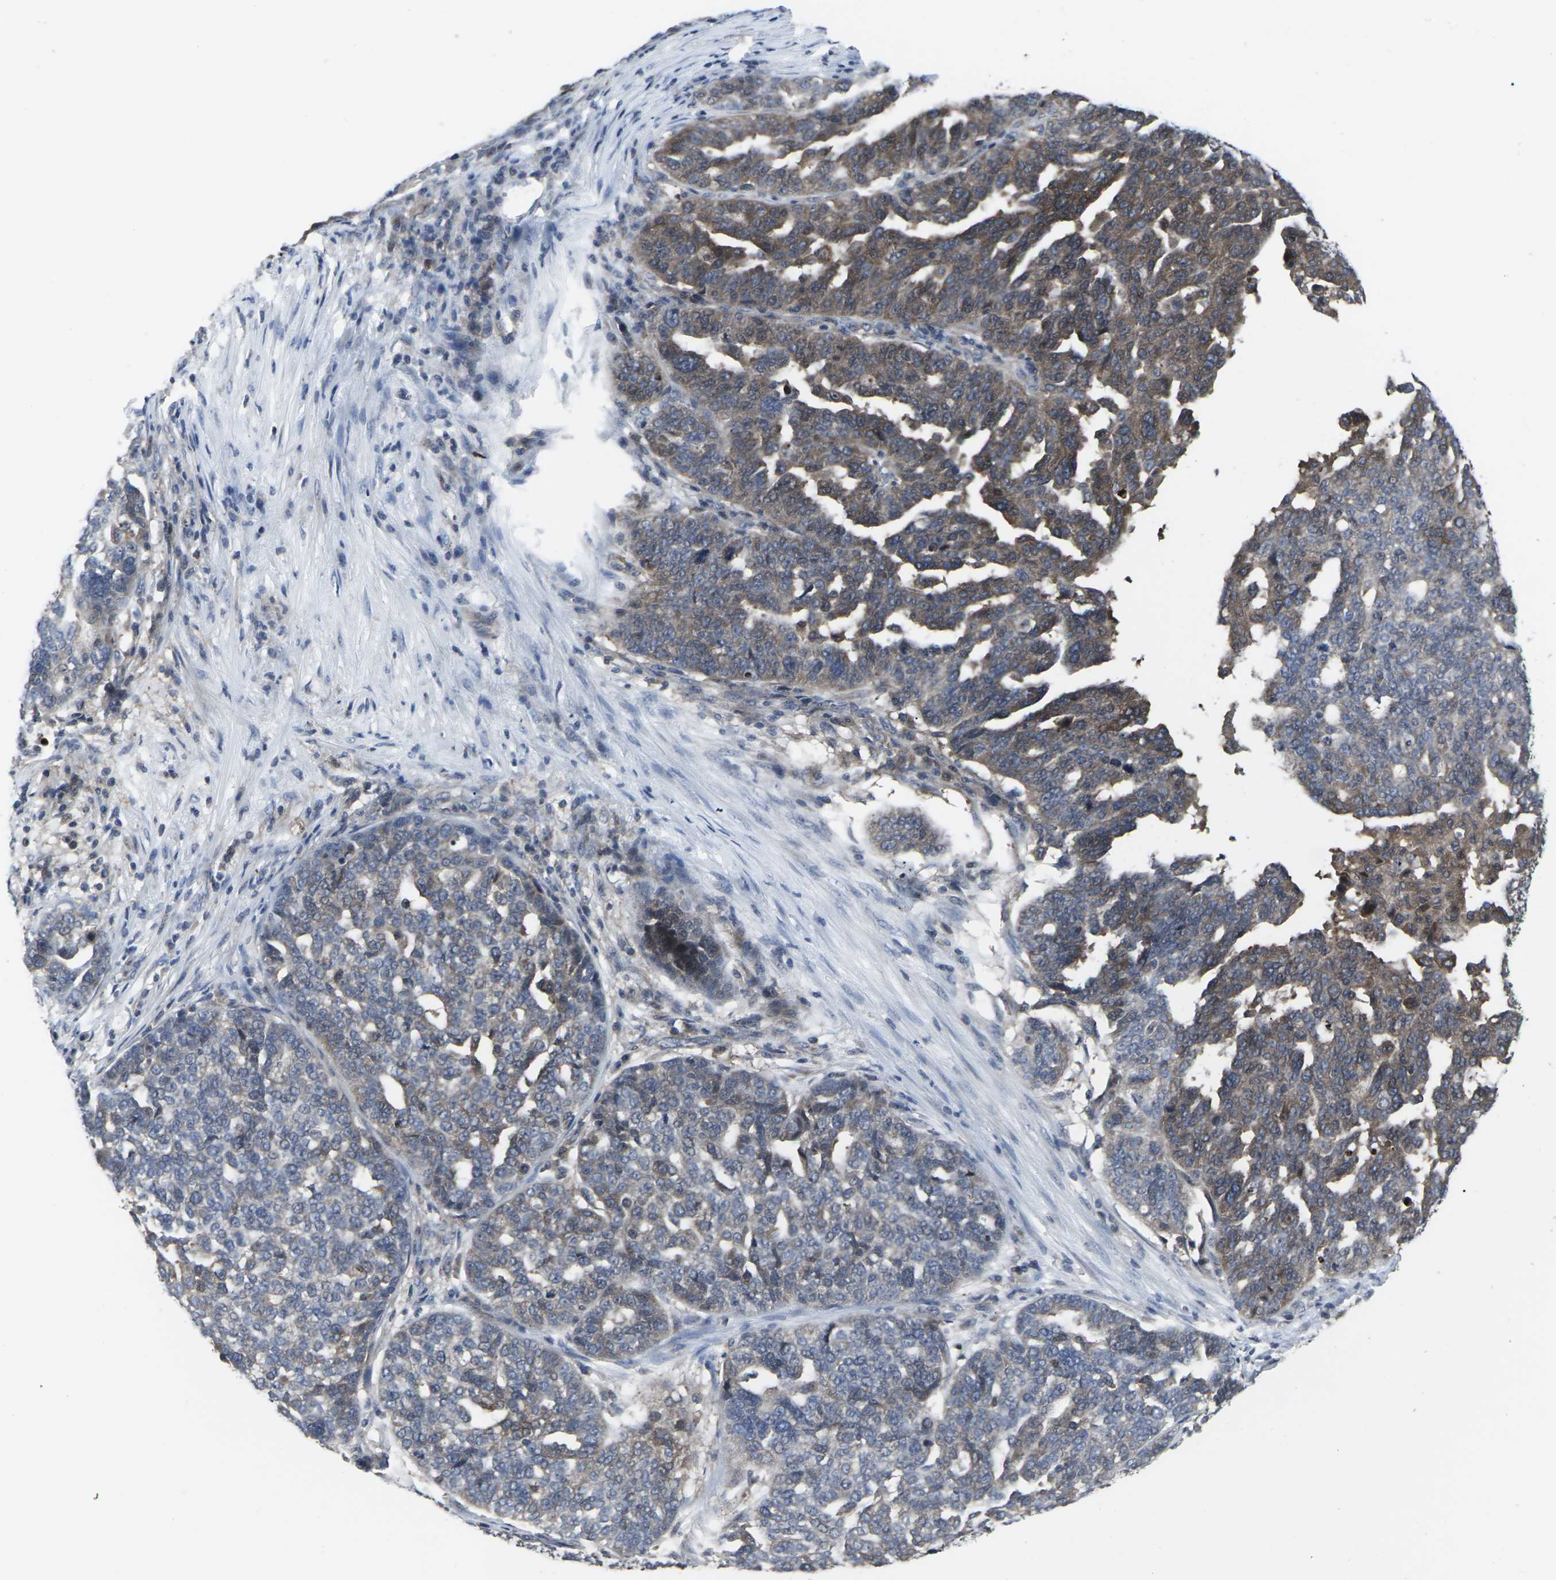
{"staining": {"intensity": "moderate", "quantity": "25%-75%", "location": "cytoplasmic/membranous"}, "tissue": "ovarian cancer", "cell_type": "Tumor cells", "image_type": "cancer", "snomed": [{"axis": "morphology", "description": "Cystadenocarcinoma, serous, NOS"}, {"axis": "topography", "description": "Ovary"}], "caption": "High-magnification brightfield microscopy of serous cystadenocarcinoma (ovarian) stained with DAB (brown) and counterstained with hematoxylin (blue). tumor cells exhibit moderate cytoplasmic/membranous expression is present in approximately25%-75% of cells. (DAB IHC with brightfield microscopy, high magnification).", "gene": "HPRT1", "patient": {"sex": "female", "age": 59}}